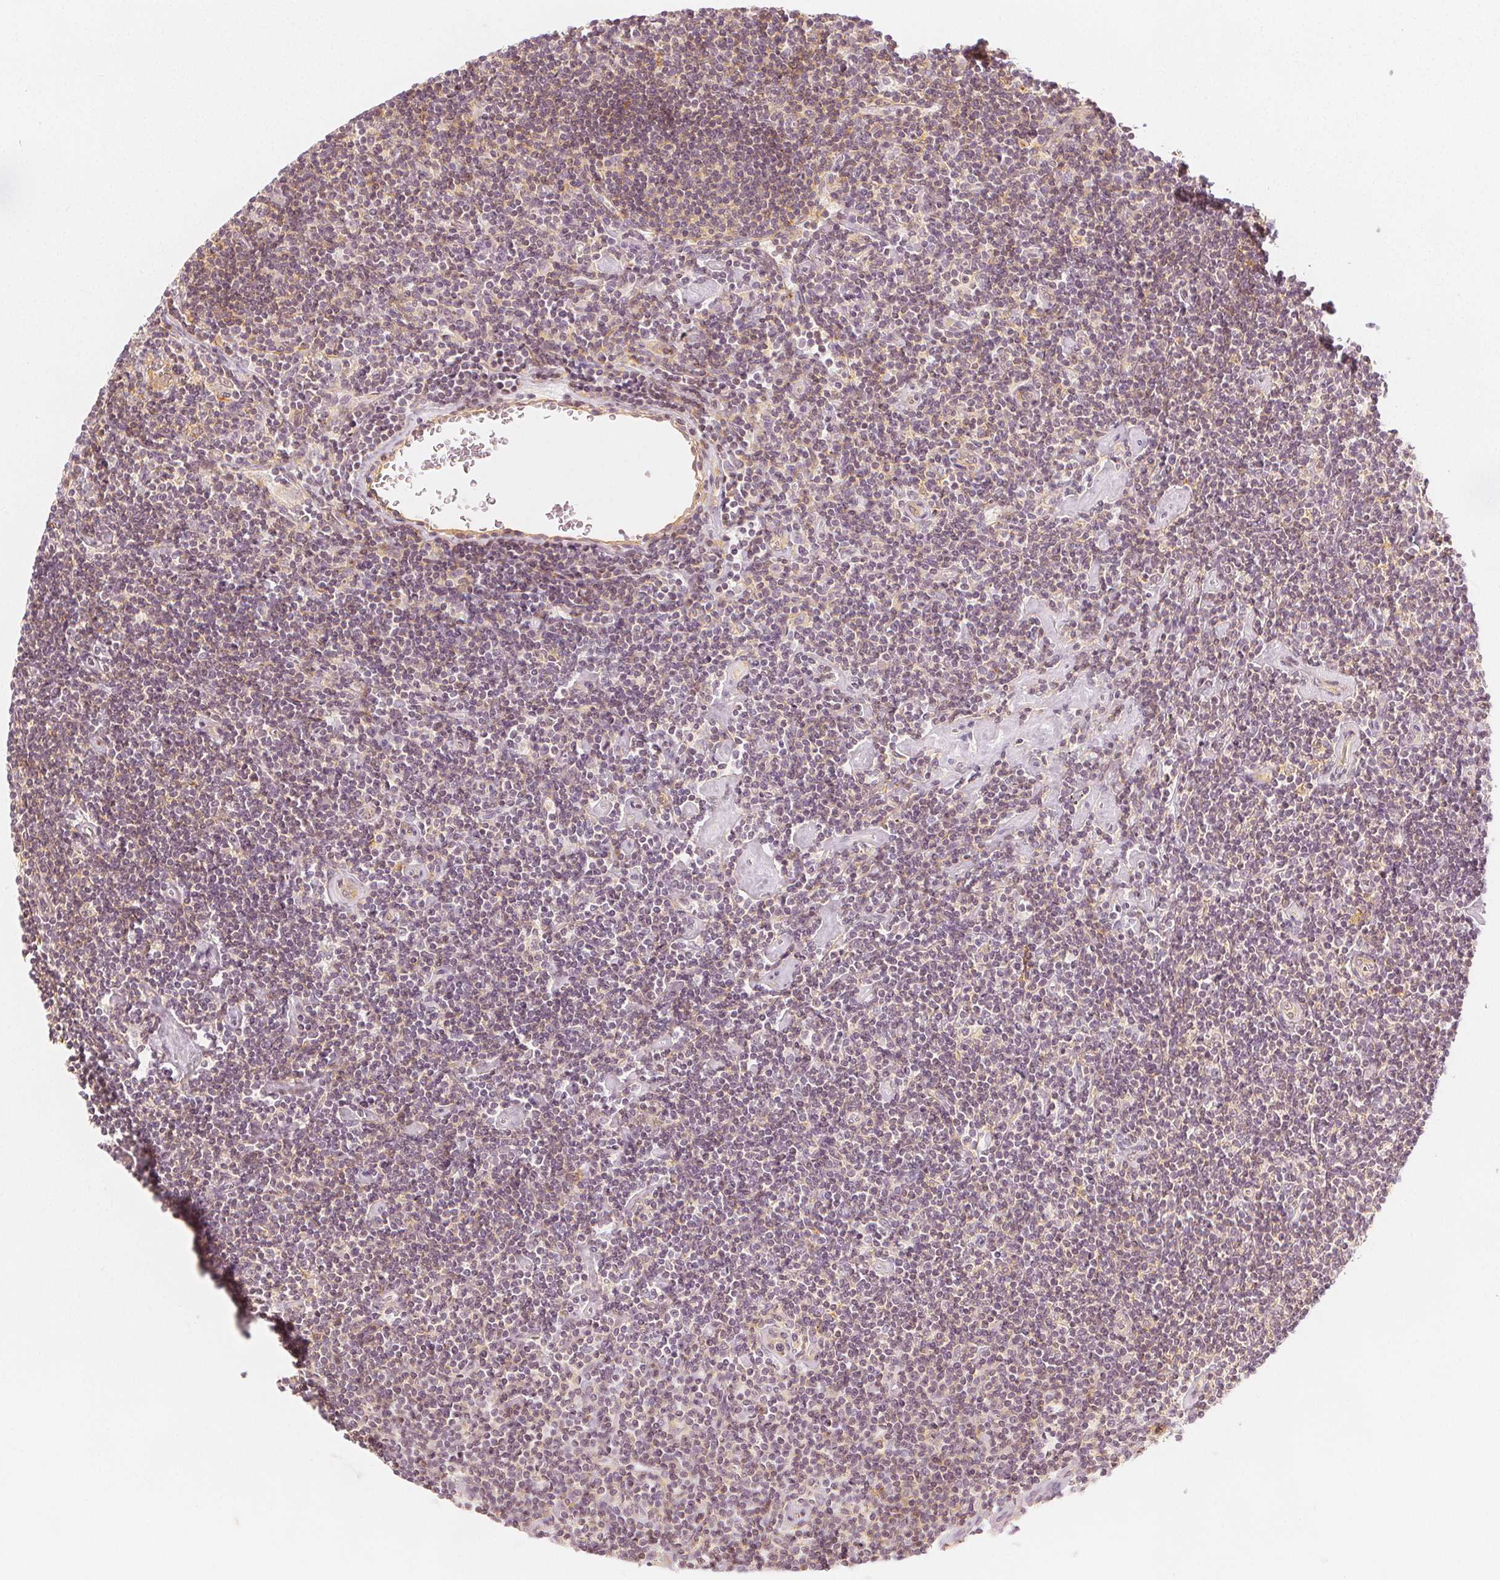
{"staining": {"intensity": "negative", "quantity": "none", "location": "none"}, "tissue": "lymphoma", "cell_type": "Tumor cells", "image_type": "cancer", "snomed": [{"axis": "morphology", "description": "Hodgkin's disease, NOS"}, {"axis": "topography", "description": "Lymph node"}], "caption": "Immunohistochemistry image of Hodgkin's disease stained for a protein (brown), which demonstrates no positivity in tumor cells. Nuclei are stained in blue.", "gene": "ARHGAP26", "patient": {"sex": "male", "age": 40}}